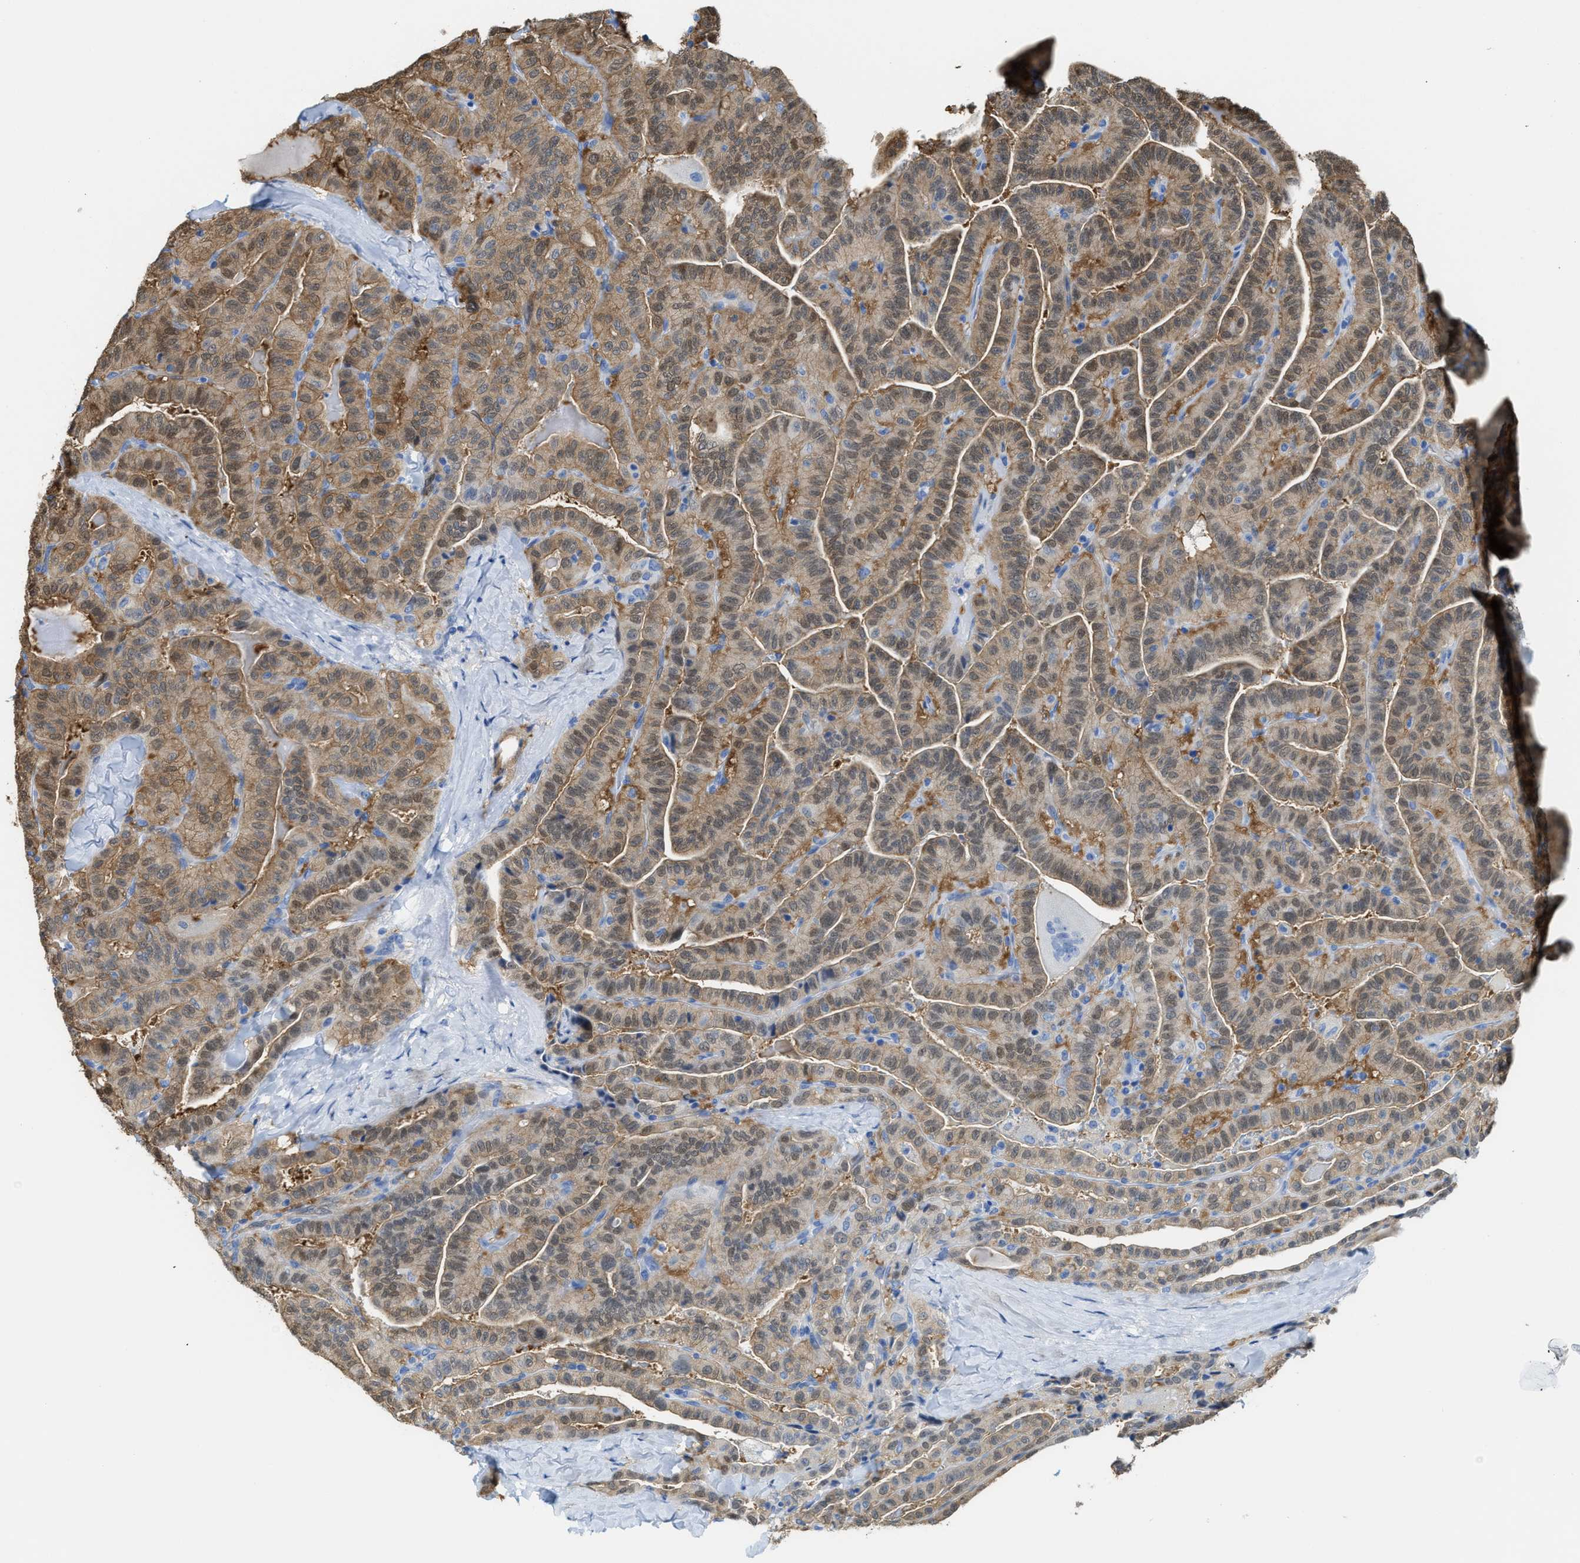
{"staining": {"intensity": "weak", "quantity": ">75%", "location": "cytoplasmic/membranous,nuclear"}, "tissue": "thyroid cancer", "cell_type": "Tumor cells", "image_type": "cancer", "snomed": [{"axis": "morphology", "description": "Papillary adenocarcinoma, NOS"}, {"axis": "topography", "description": "Thyroid gland"}], "caption": "About >75% of tumor cells in human thyroid cancer reveal weak cytoplasmic/membranous and nuclear protein positivity as visualized by brown immunohistochemical staining.", "gene": "ASS1", "patient": {"sex": "male", "age": 77}}